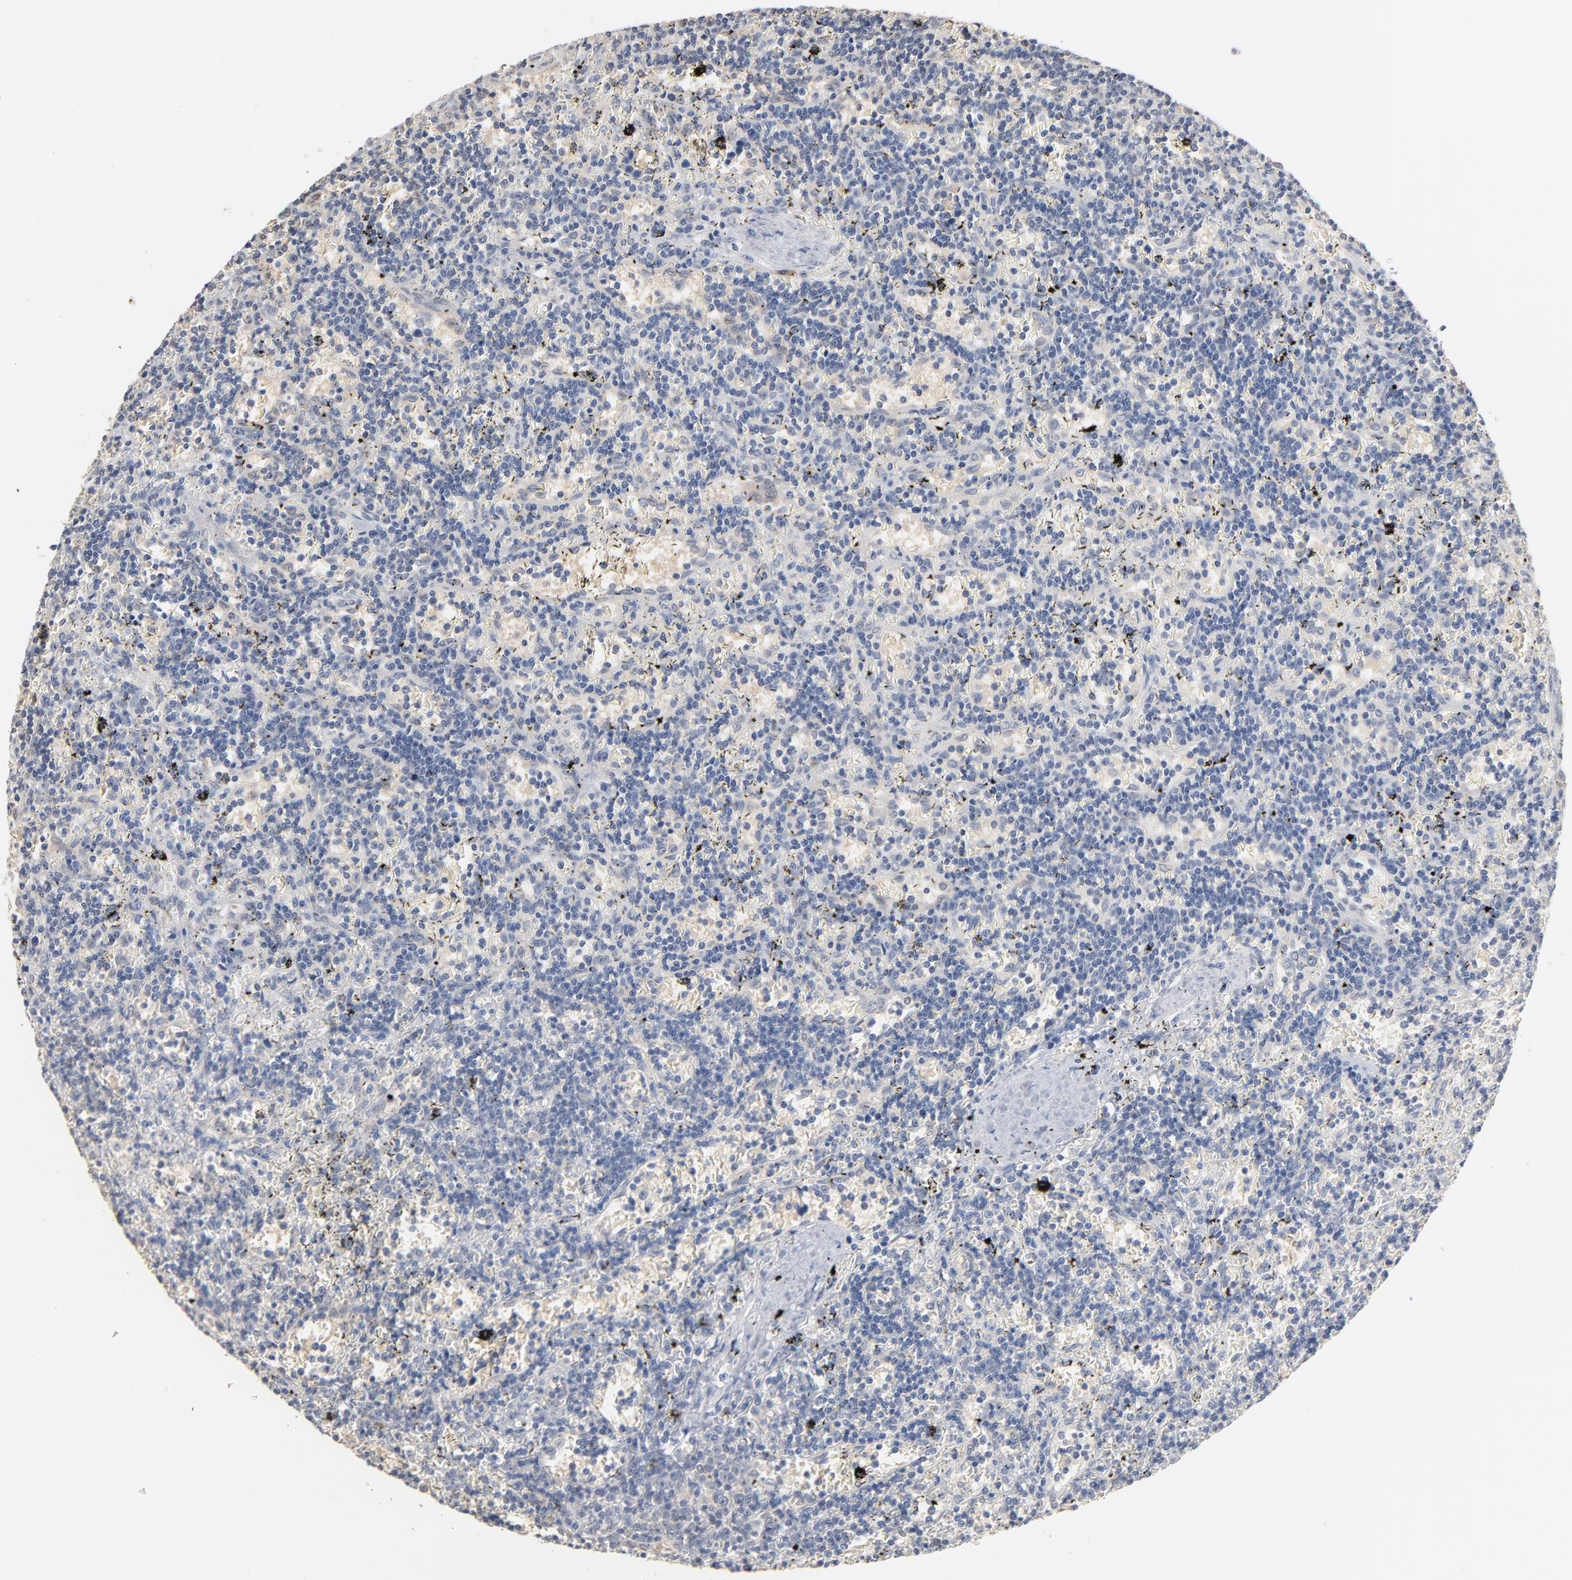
{"staining": {"intensity": "negative", "quantity": "none", "location": "none"}, "tissue": "lymphoma", "cell_type": "Tumor cells", "image_type": "cancer", "snomed": [{"axis": "morphology", "description": "Malignant lymphoma, non-Hodgkin's type, Low grade"}, {"axis": "topography", "description": "Spleen"}], "caption": "Immunohistochemical staining of human malignant lymphoma, non-Hodgkin's type (low-grade) displays no significant staining in tumor cells.", "gene": "EPCAM", "patient": {"sex": "male", "age": 60}}